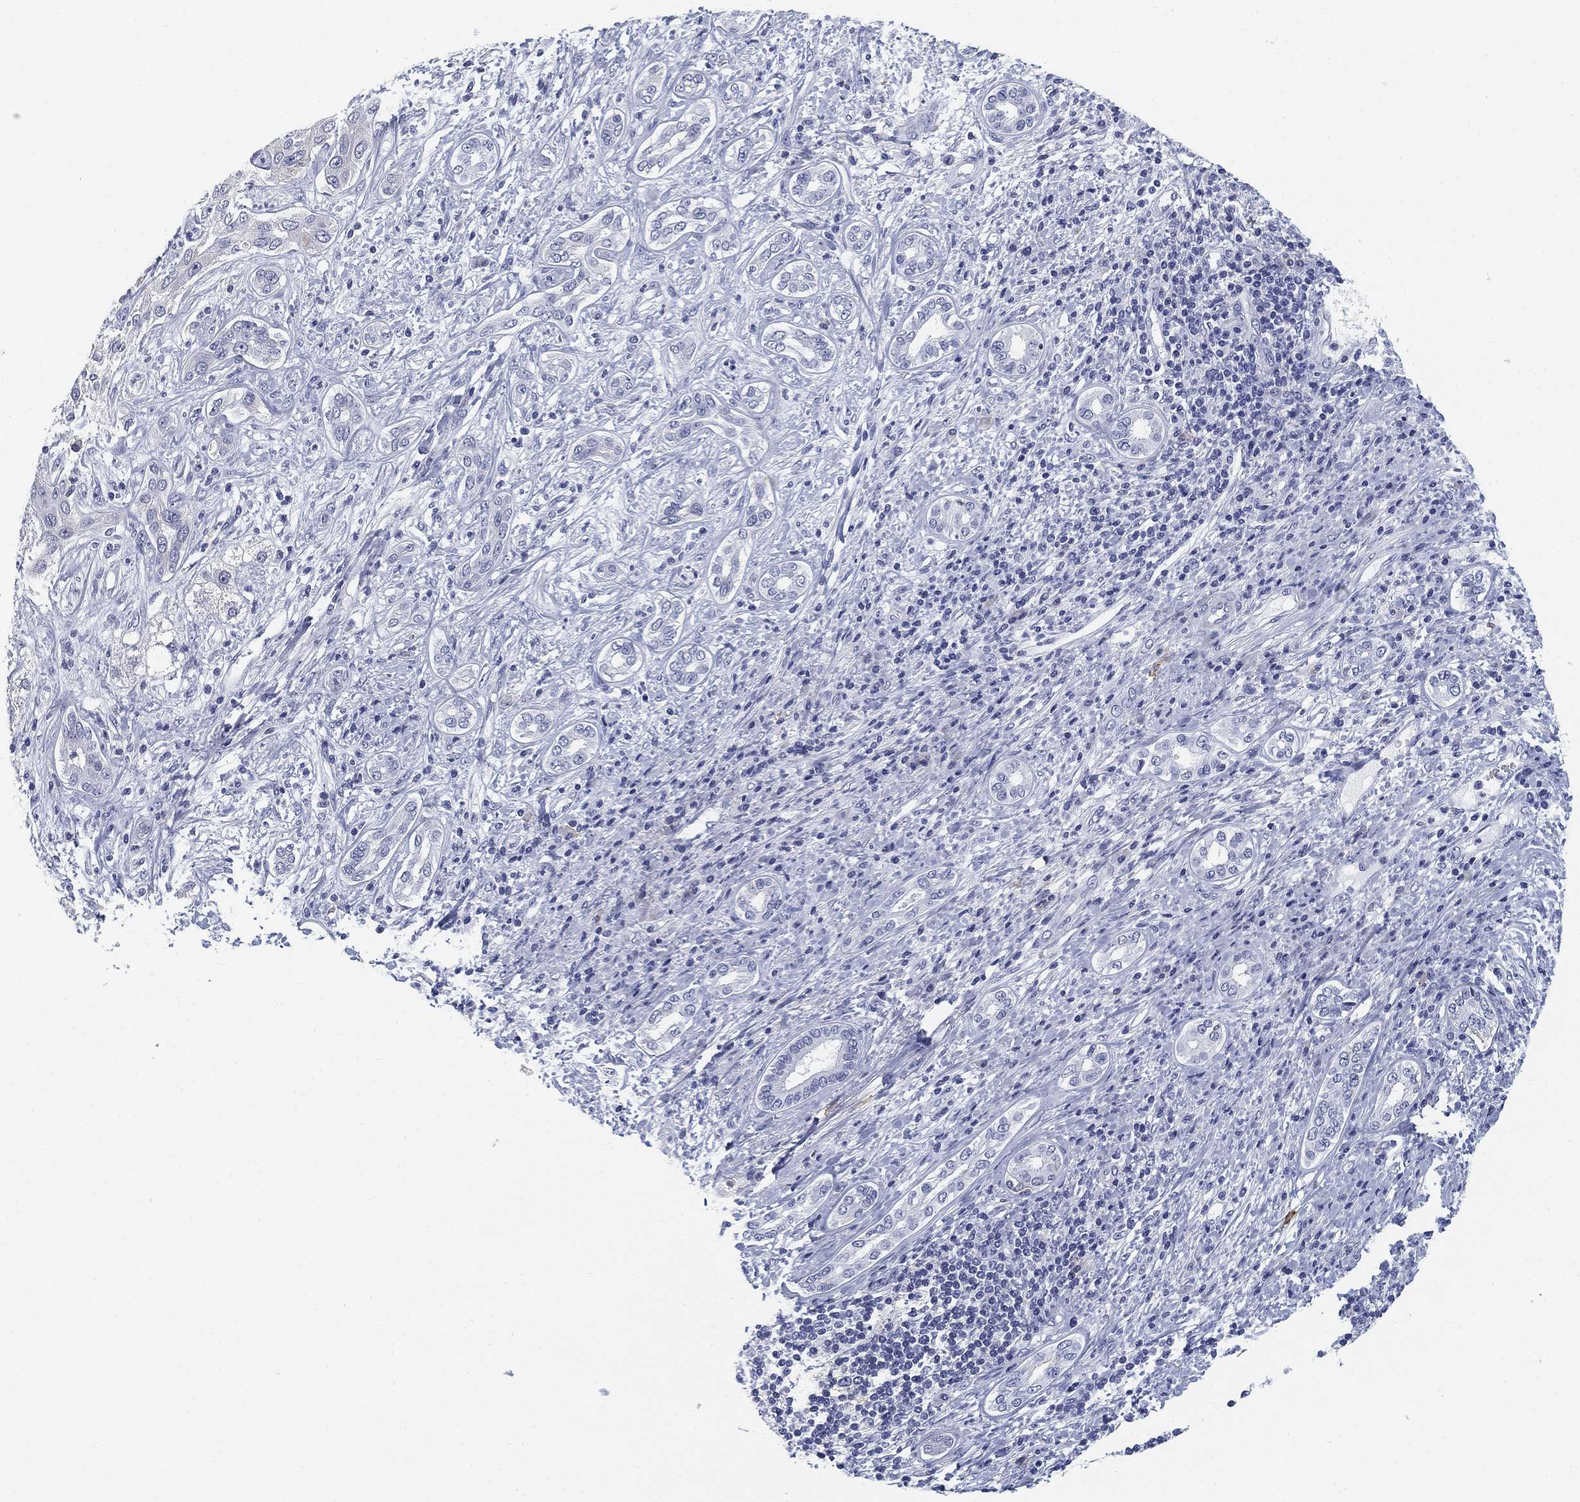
{"staining": {"intensity": "negative", "quantity": "none", "location": "none"}, "tissue": "liver cancer", "cell_type": "Tumor cells", "image_type": "cancer", "snomed": [{"axis": "morphology", "description": "Carcinoma, Hepatocellular, NOS"}, {"axis": "topography", "description": "Liver"}], "caption": "High power microscopy micrograph of an immunohistochemistry histopathology image of liver hepatocellular carcinoma, revealing no significant expression in tumor cells. The staining is performed using DAB brown chromogen with nuclei counter-stained in using hematoxylin.", "gene": "SLC2A5", "patient": {"sex": "male", "age": 65}}